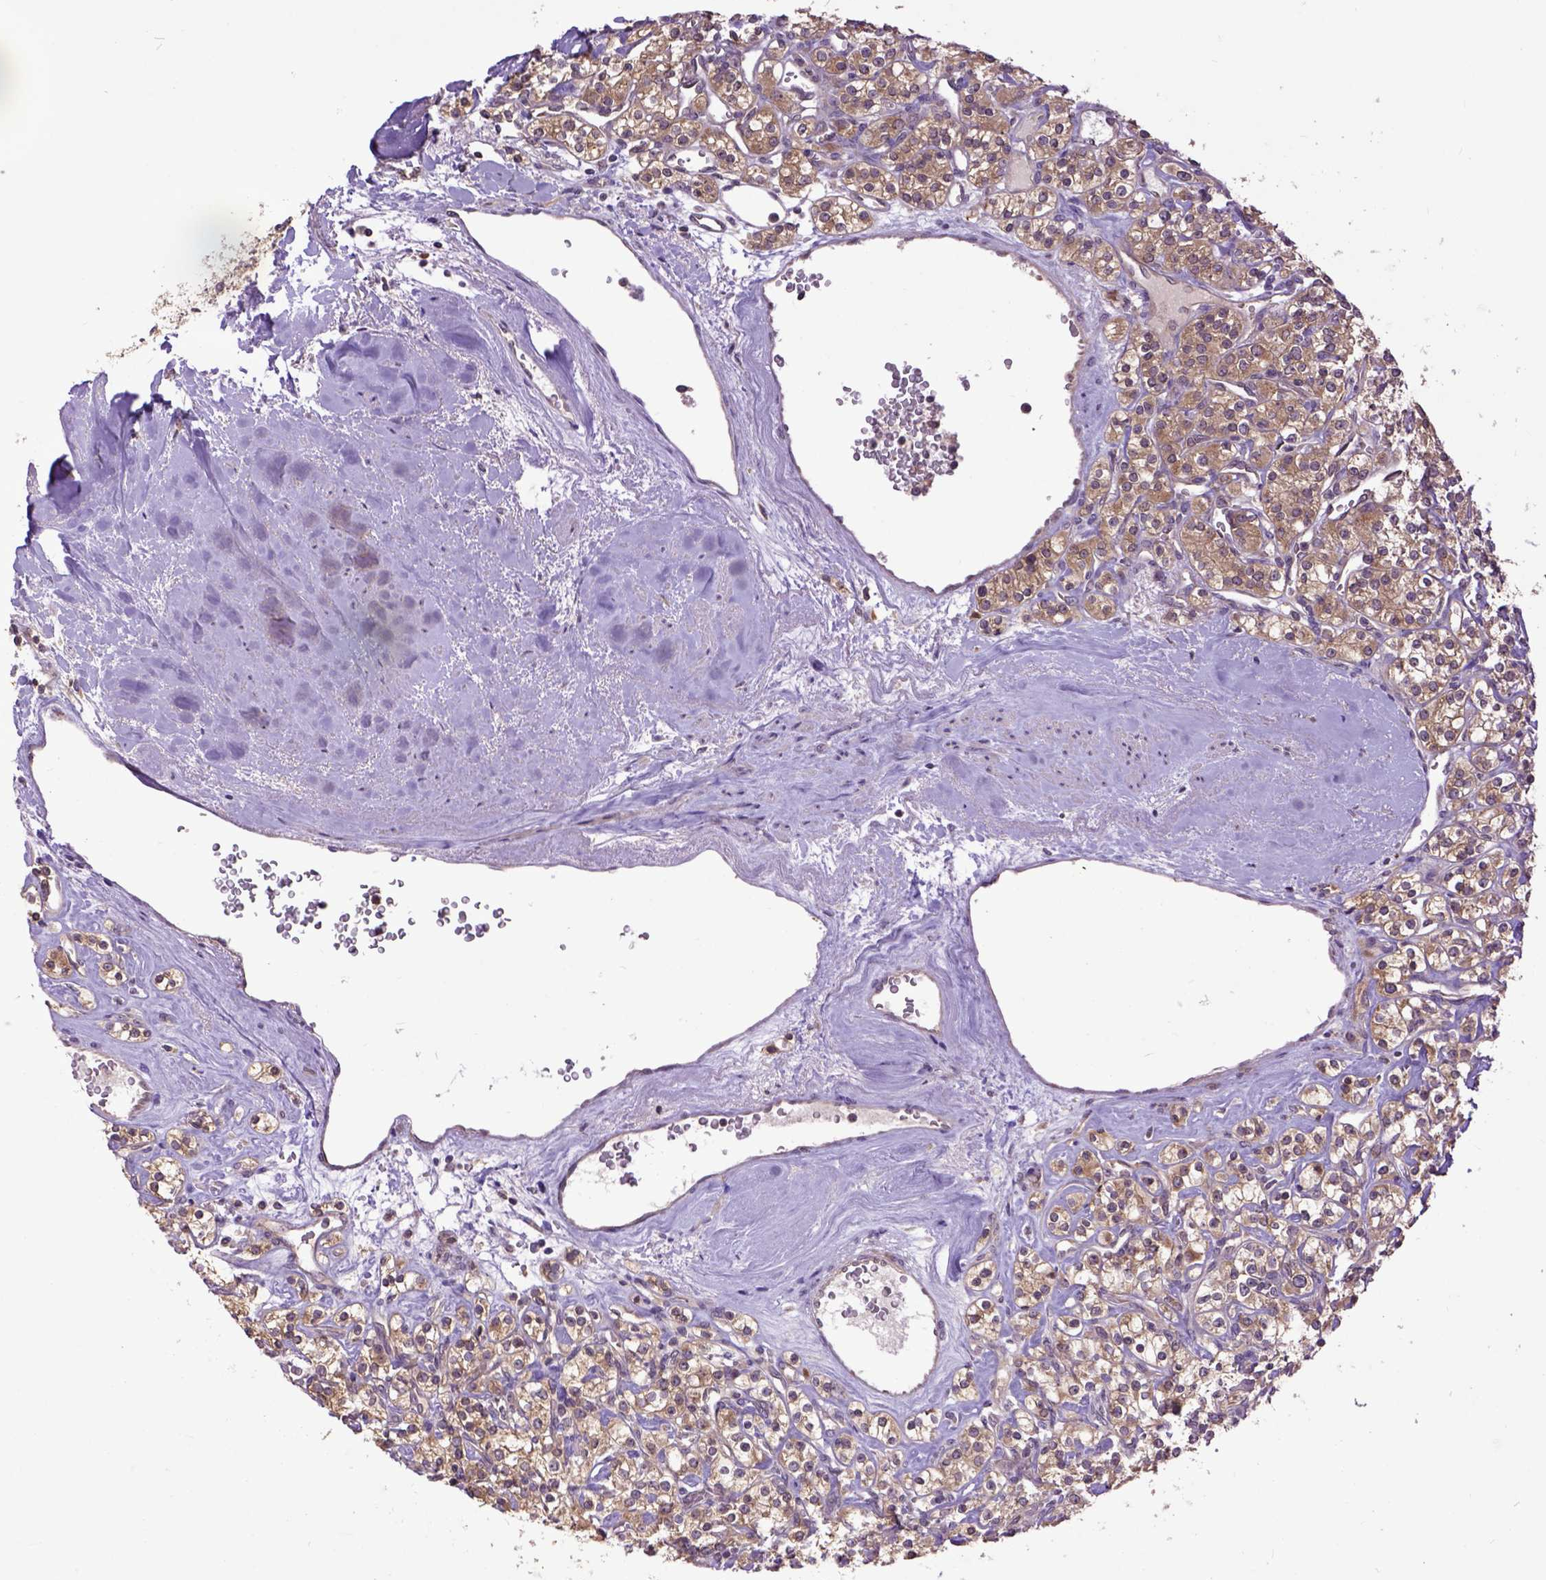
{"staining": {"intensity": "moderate", "quantity": ">75%", "location": "cytoplasmic/membranous"}, "tissue": "renal cancer", "cell_type": "Tumor cells", "image_type": "cancer", "snomed": [{"axis": "morphology", "description": "Adenocarcinoma, NOS"}, {"axis": "topography", "description": "Kidney"}], "caption": "Human adenocarcinoma (renal) stained with a protein marker reveals moderate staining in tumor cells.", "gene": "ARL1", "patient": {"sex": "male", "age": 77}}